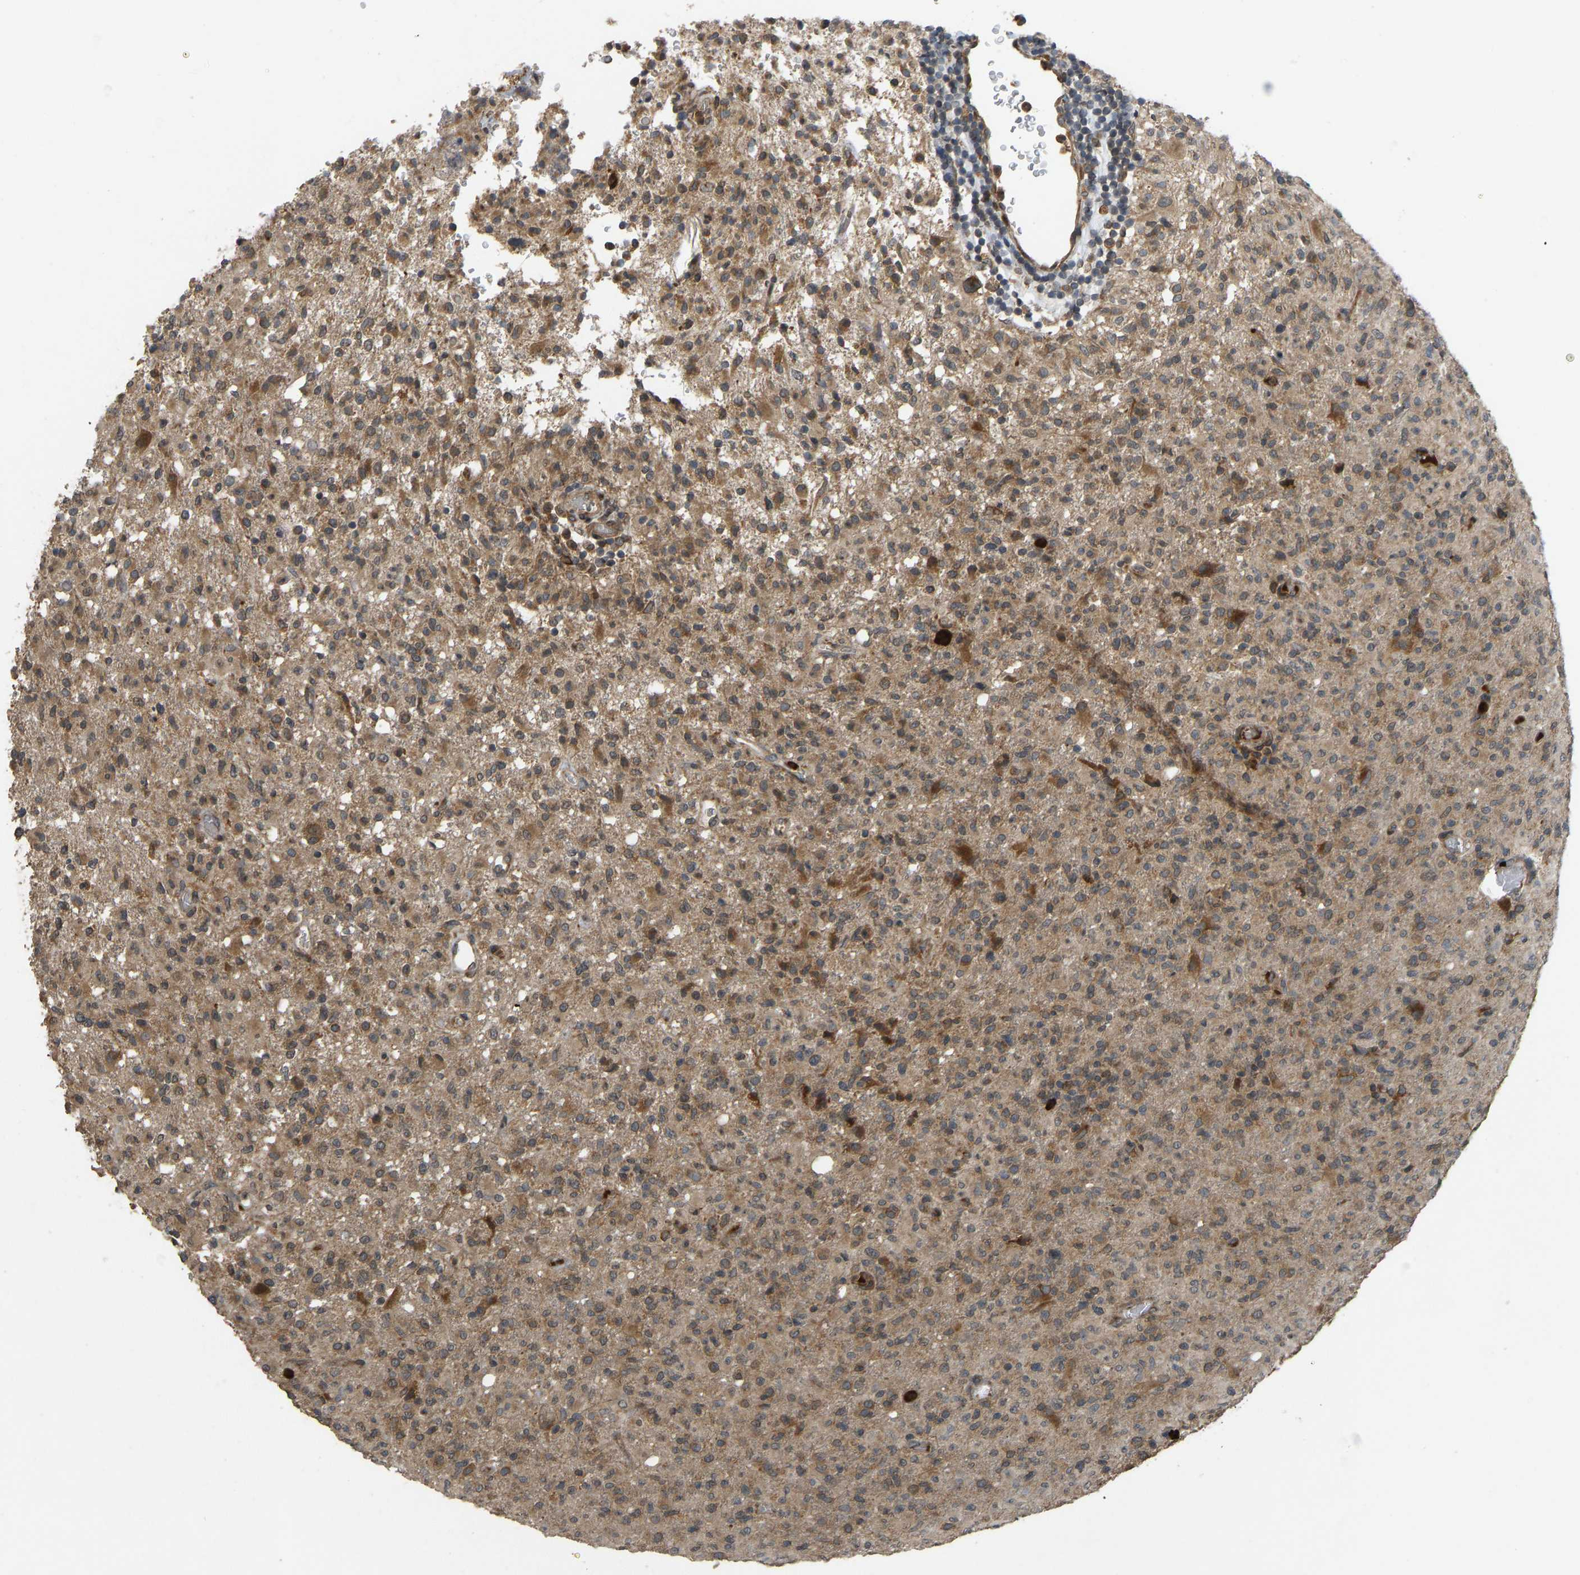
{"staining": {"intensity": "moderate", "quantity": ">75%", "location": "cytoplasmic/membranous"}, "tissue": "glioma", "cell_type": "Tumor cells", "image_type": "cancer", "snomed": [{"axis": "morphology", "description": "Glioma, malignant, High grade"}, {"axis": "topography", "description": "Brain"}], "caption": "A micrograph showing moderate cytoplasmic/membranous positivity in approximately >75% of tumor cells in malignant glioma (high-grade), as visualized by brown immunohistochemical staining.", "gene": "RPN2", "patient": {"sex": "female", "age": 57}}